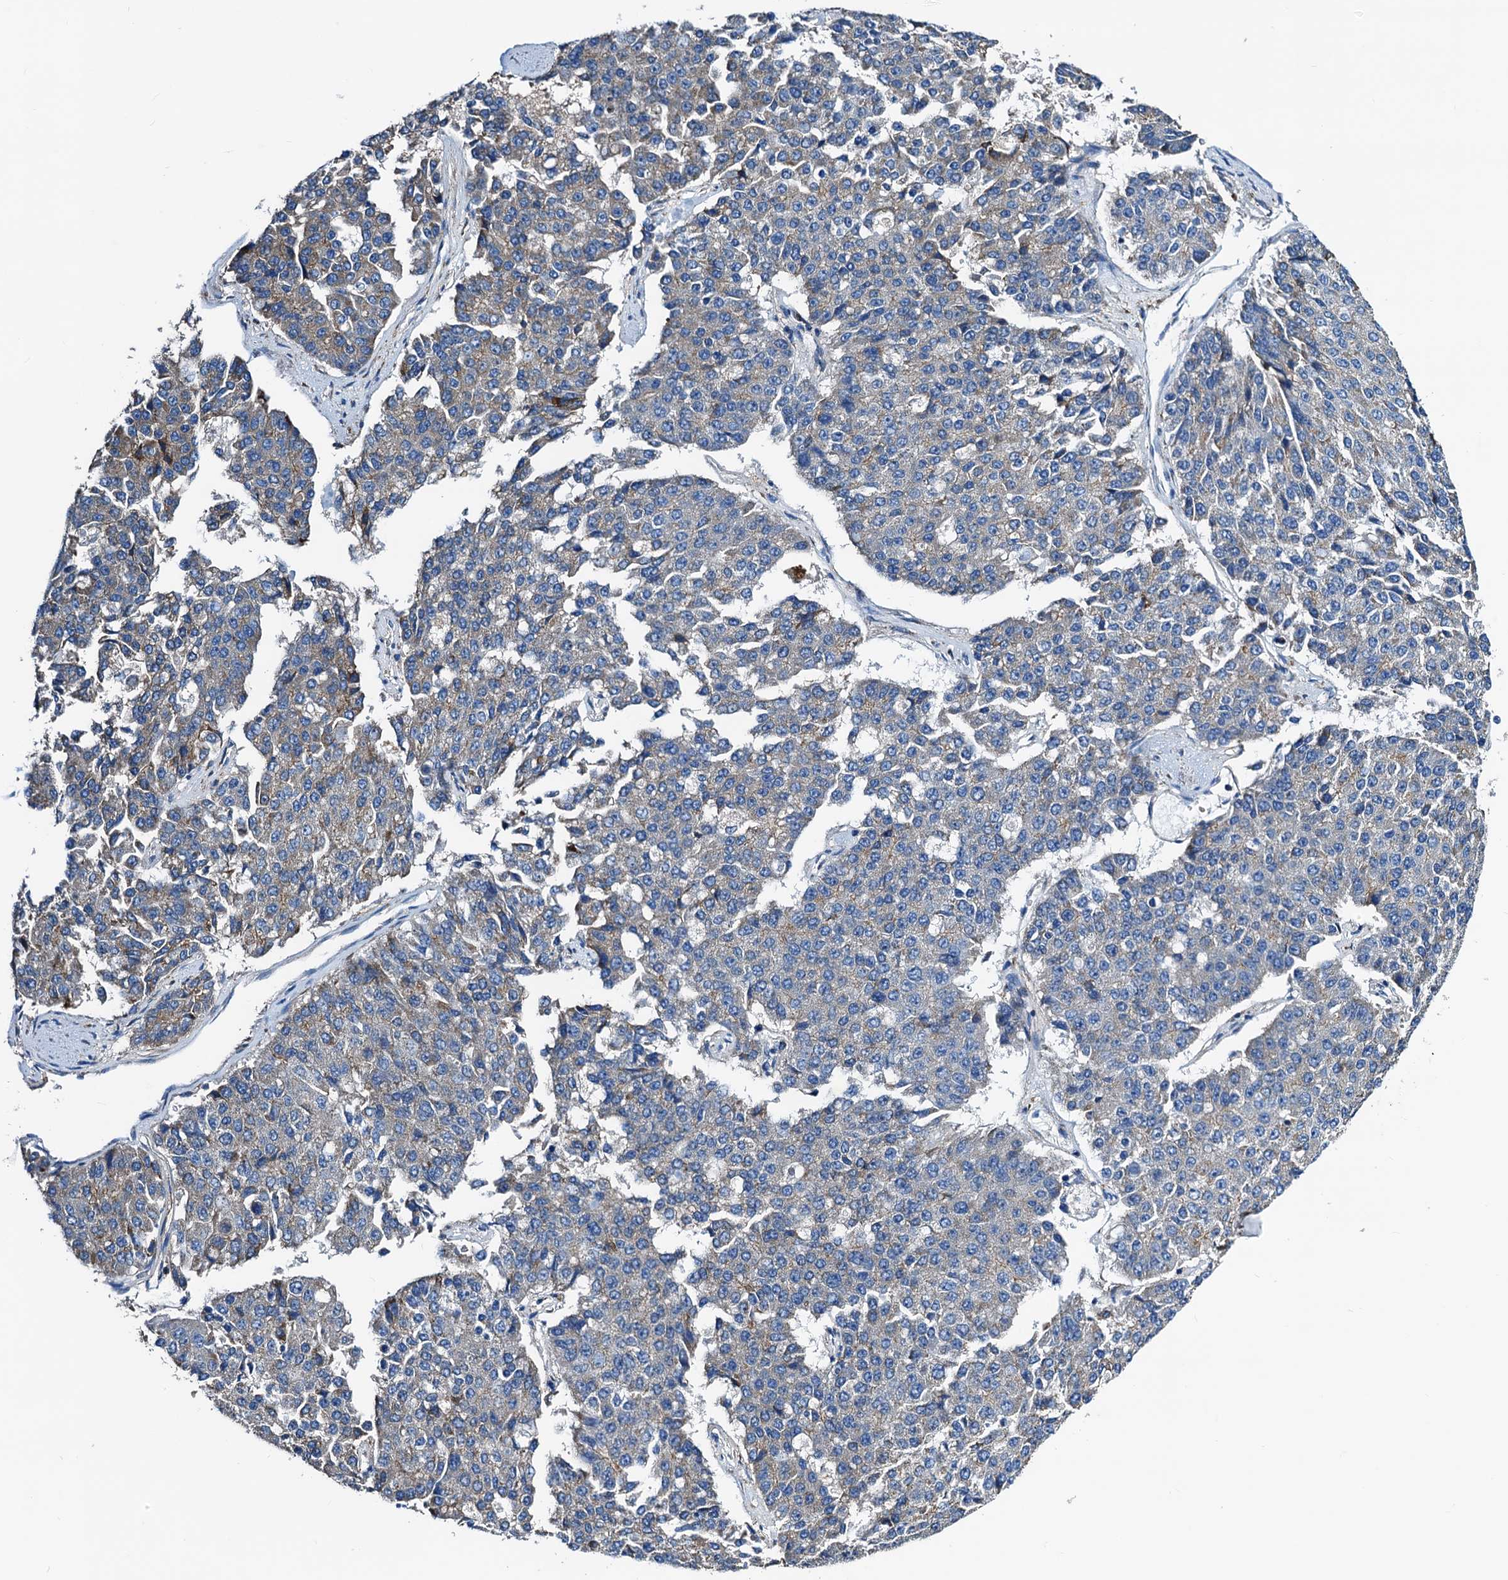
{"staining": {"intensity": "weak", "quantity": "<25%", "location": "cytoplasmic/membranous"}, "tissue": "pancreatic cancer", "cell_type": "Tumor cells", "image_type": "cancer", "snomed": [{"axis": "morphology", "description": "Adenocarcinoma, NOS"}, {"axis": "topography", "description": "Pancreas"}], "caption": "Immunohistochemistry (IHC) photomicrograph of neoplastic tissue: pancreatic cancer (adenocarcinoma) stained with DAB displays no significant protein staining in tumor cells.", "gene": "GCOM1", "patient": {"sex": "male", "age": 50}}